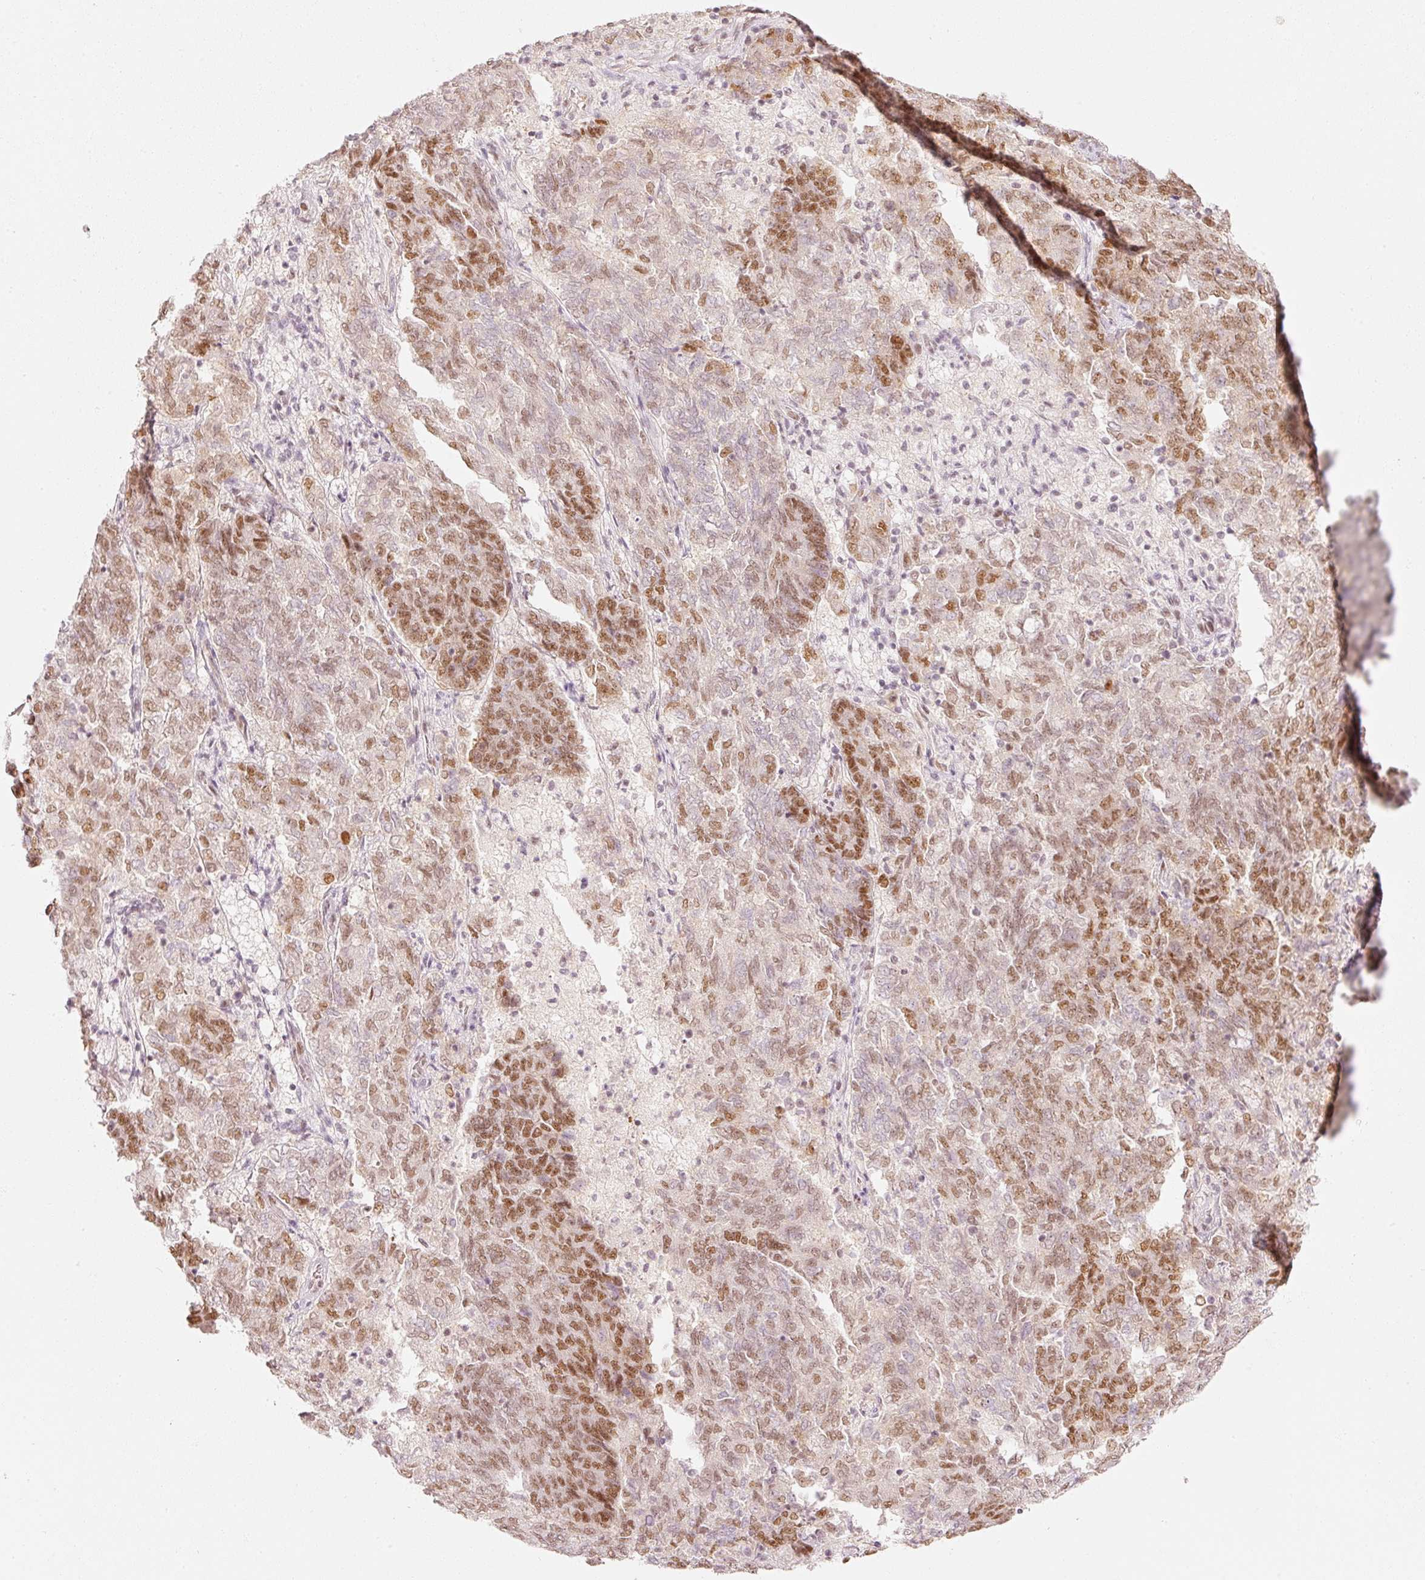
{"staining": {"intensity": "moderate", "quantity": "25%-75%", "location": "nuclear"}, "tissue": "endometrial cancer", "cell_type": "Tumor cells", "image_type": "cancer", "snomed": [{"axis": "morphology", "description": "Adenocarcinoma, NOS"}, {"axis": "topography", "description": "Endometrium"}], "caption": "Tumor cells display moderate nuclear staining in about 25%-75% of cells in endometrial adenocarcinoma.", "gene": "PPP1R10", "patient": {"sex": "female", "age": 80}}